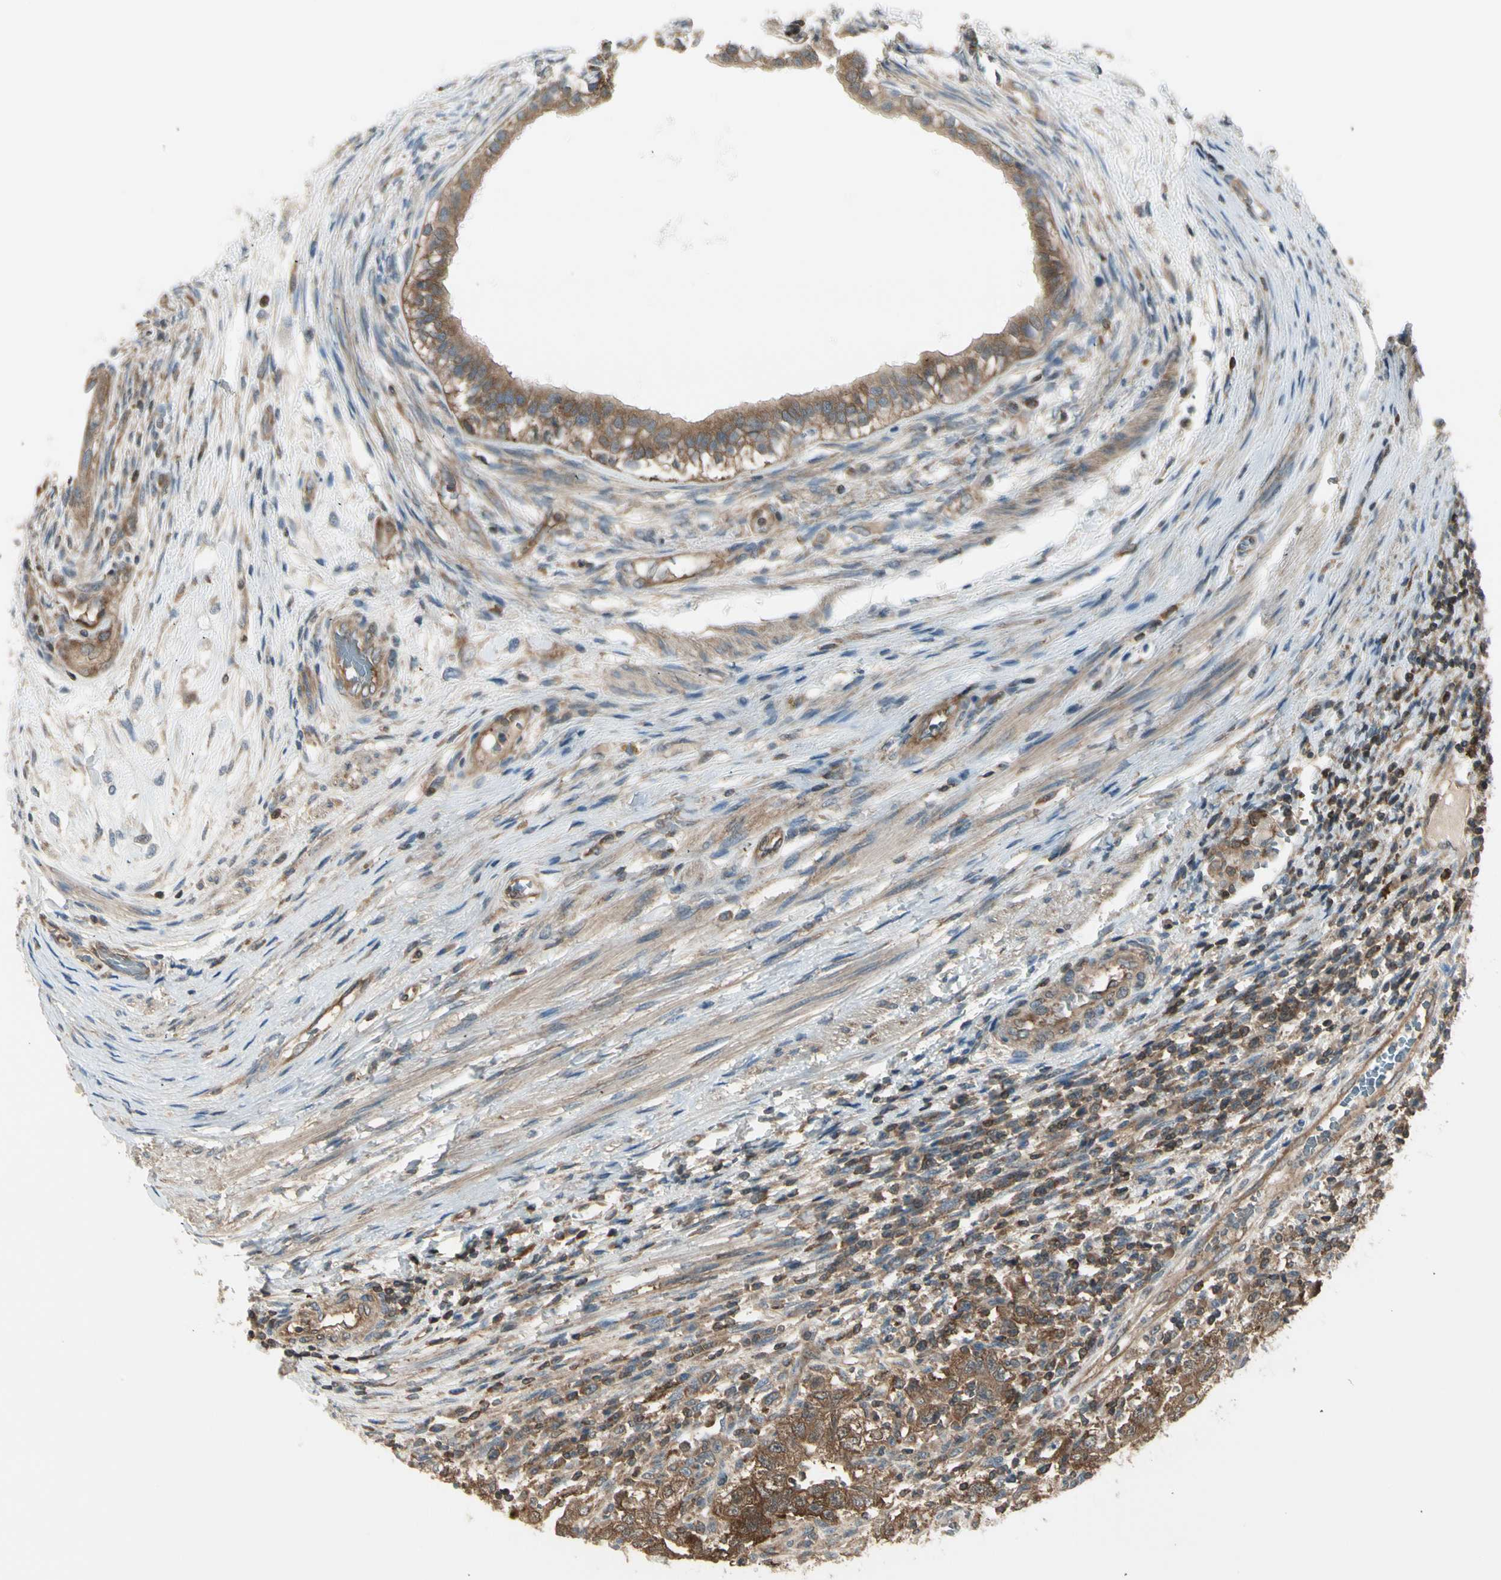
{"staining": {"intensity": "strong", "quantity": ">75%", "location": "cytoplasmic/membranous"}, "tissue": "testis cancer", "cell_type": "Tumor cells", "image_type": "cancer", "snomed": [{"axis": "morphology", "description": "Carcinoma, Embryonal, NOS"}, {"axis": "topography", "description": "Testis"}], "caption": "Immunohistochemistry of testis cancer demonstrates high levels of strong cytoplasmic/membranous staining in about >75% of tumor cells.", "gene": "OXSR1", "patient": {"sex": "male", "age": 26}}